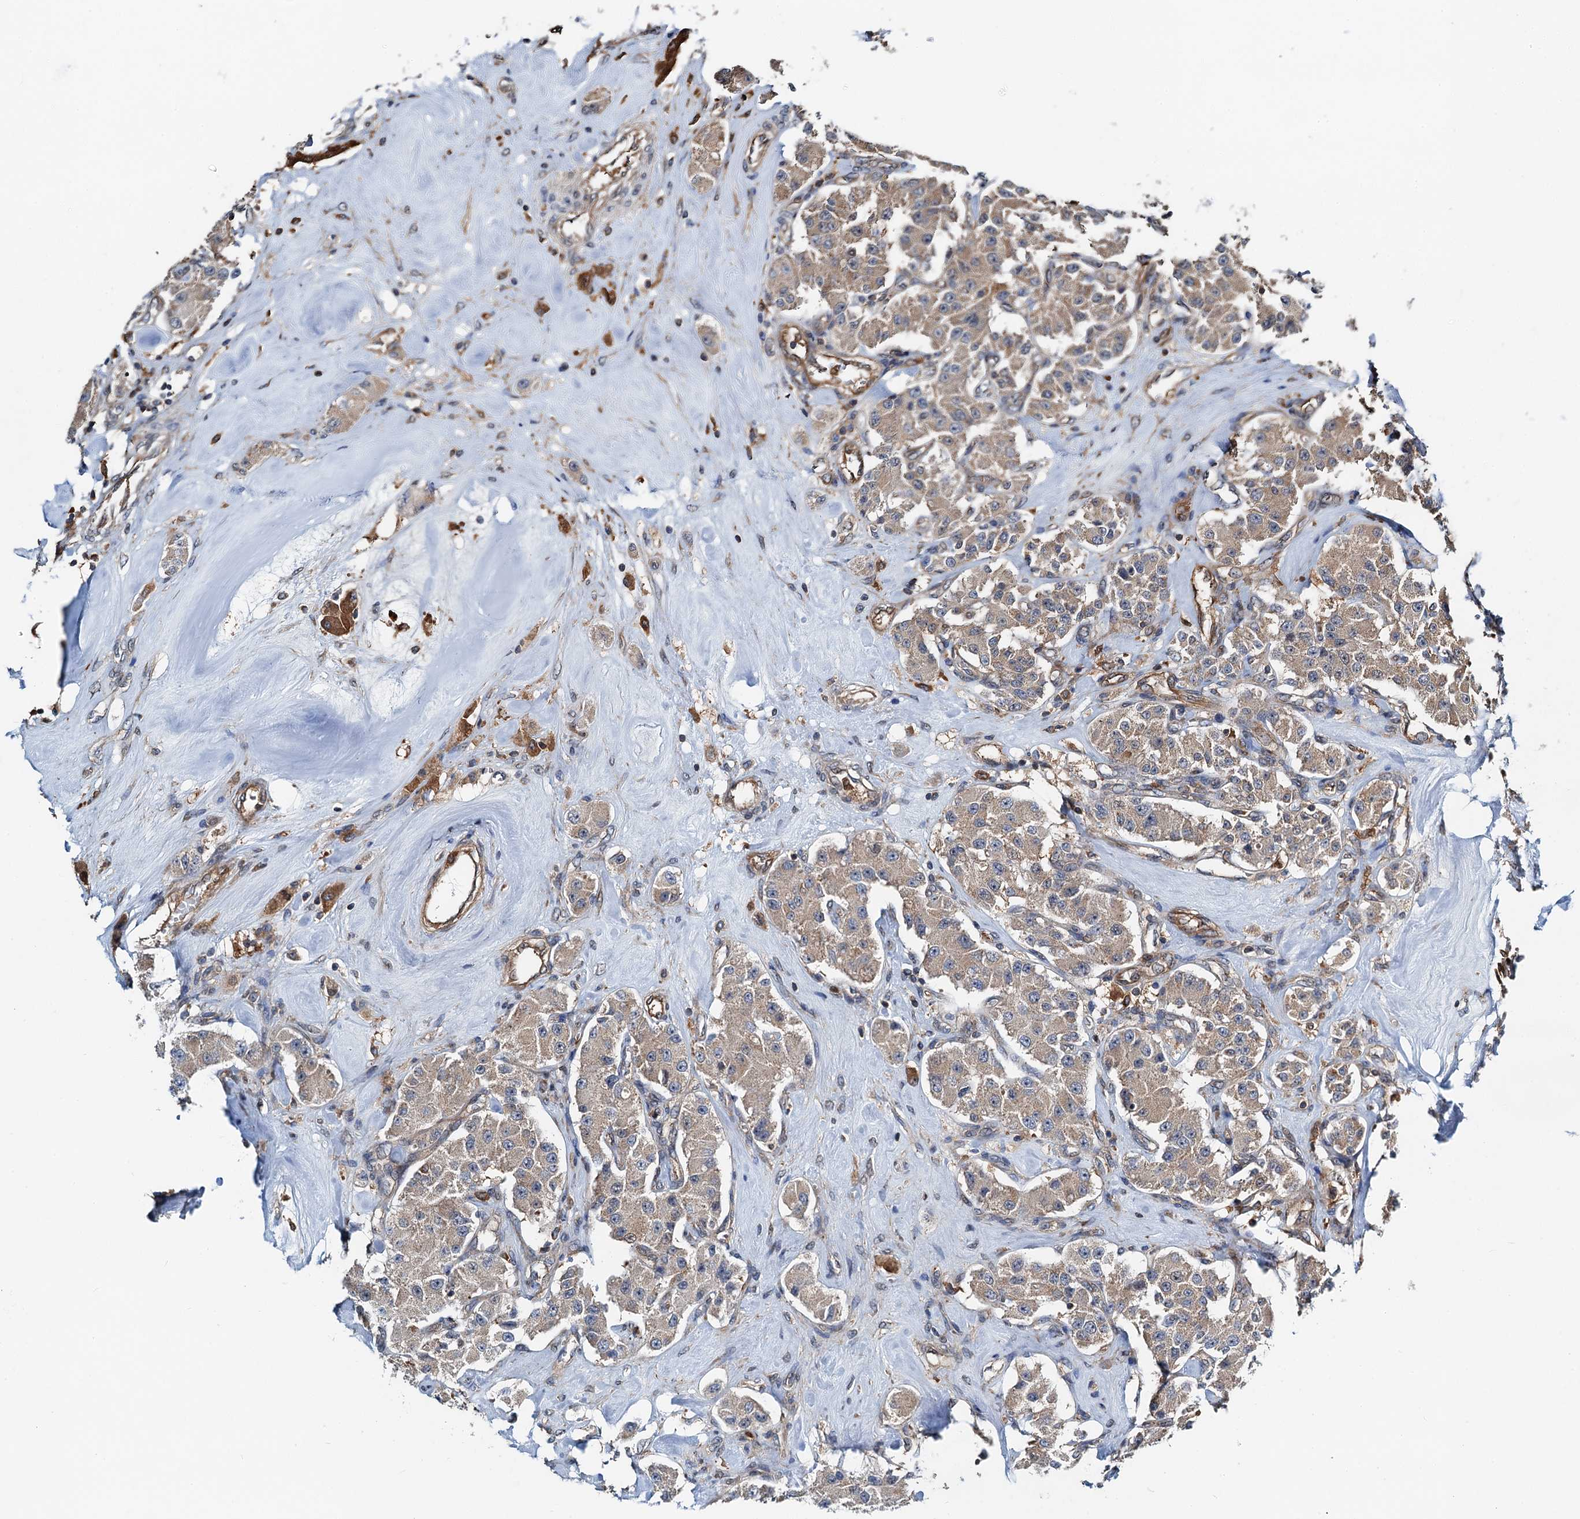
{"staining": {"intensity": "weak", "quantity": "25%-75%", "location": "cytoplasmic/membranous"}, "tissue": "carcinoid", "cell_type": "Tumor cells", "image_type": "cancer", "snomed": [{"axis": "morphology", "description": "Carcinoid, malignant, NOS"}, {"axis": "topography", "description": "Pancreas"}], "caption": "Carcinoid tissue exhibits weak cytoplasmic/membranous expression in about 25%-75% of tumor cells, visualized by immunohistochemistry.", "gene": "USP6NL", "patient": {"sex": "male", "age": 41}}